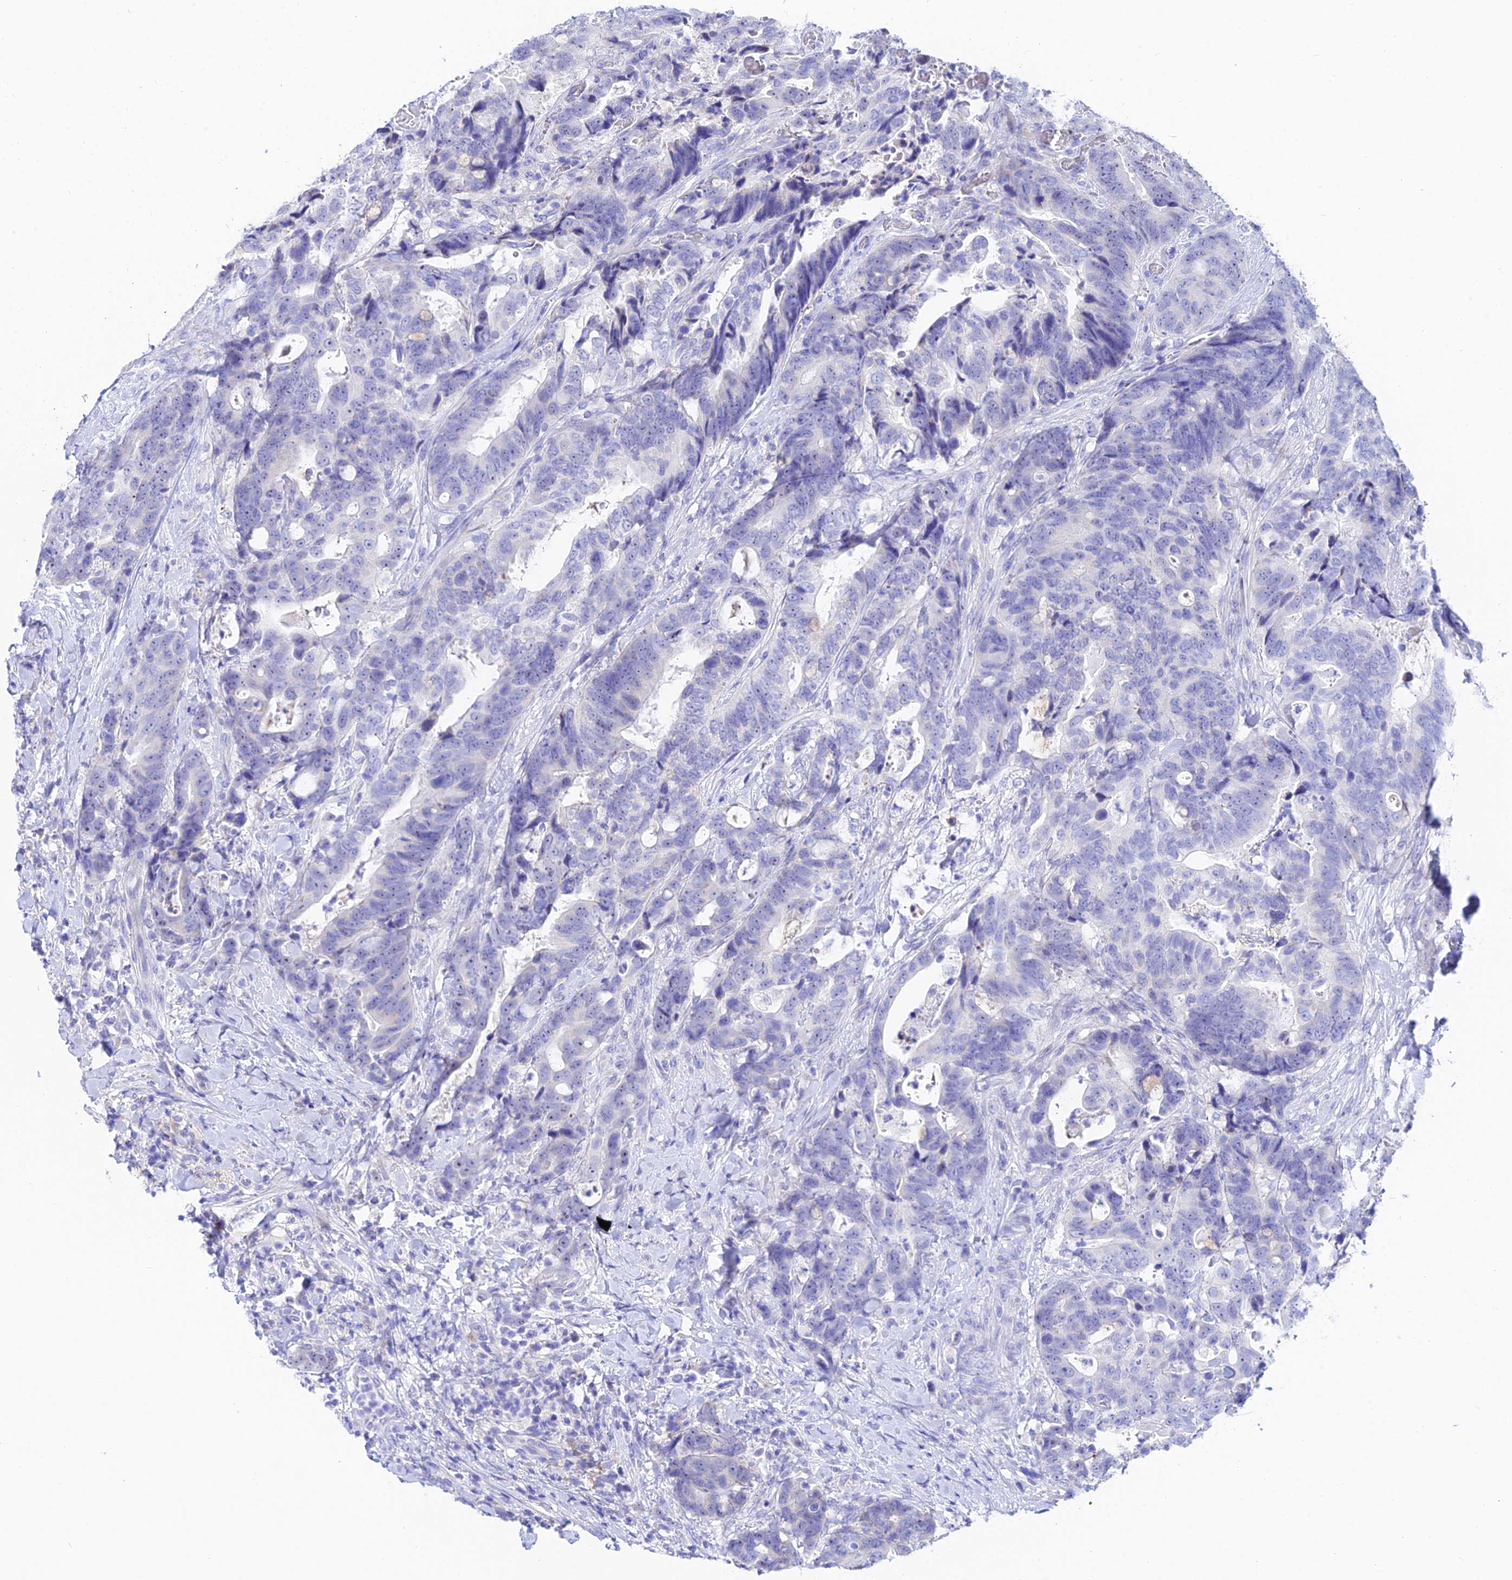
{"staining": {"intensity": "negative", "quantity": "none", "location": "none"}, "tissue": "colorectal cancer", "cell_type": "Tumor cells", "image_type": "cancer", "snomed": [{"axis": "morphology", "description": "Adenocarcinoma, NOS"}, {"axis": "topography", "description": "Colon"}], "caption": "Immunohistochemistry of colorectal cancer (adenocarcinoma) reveals no staining in tumor cells.", "gene": "CEP41", "patient": {"sex": "female", "age": 82}}